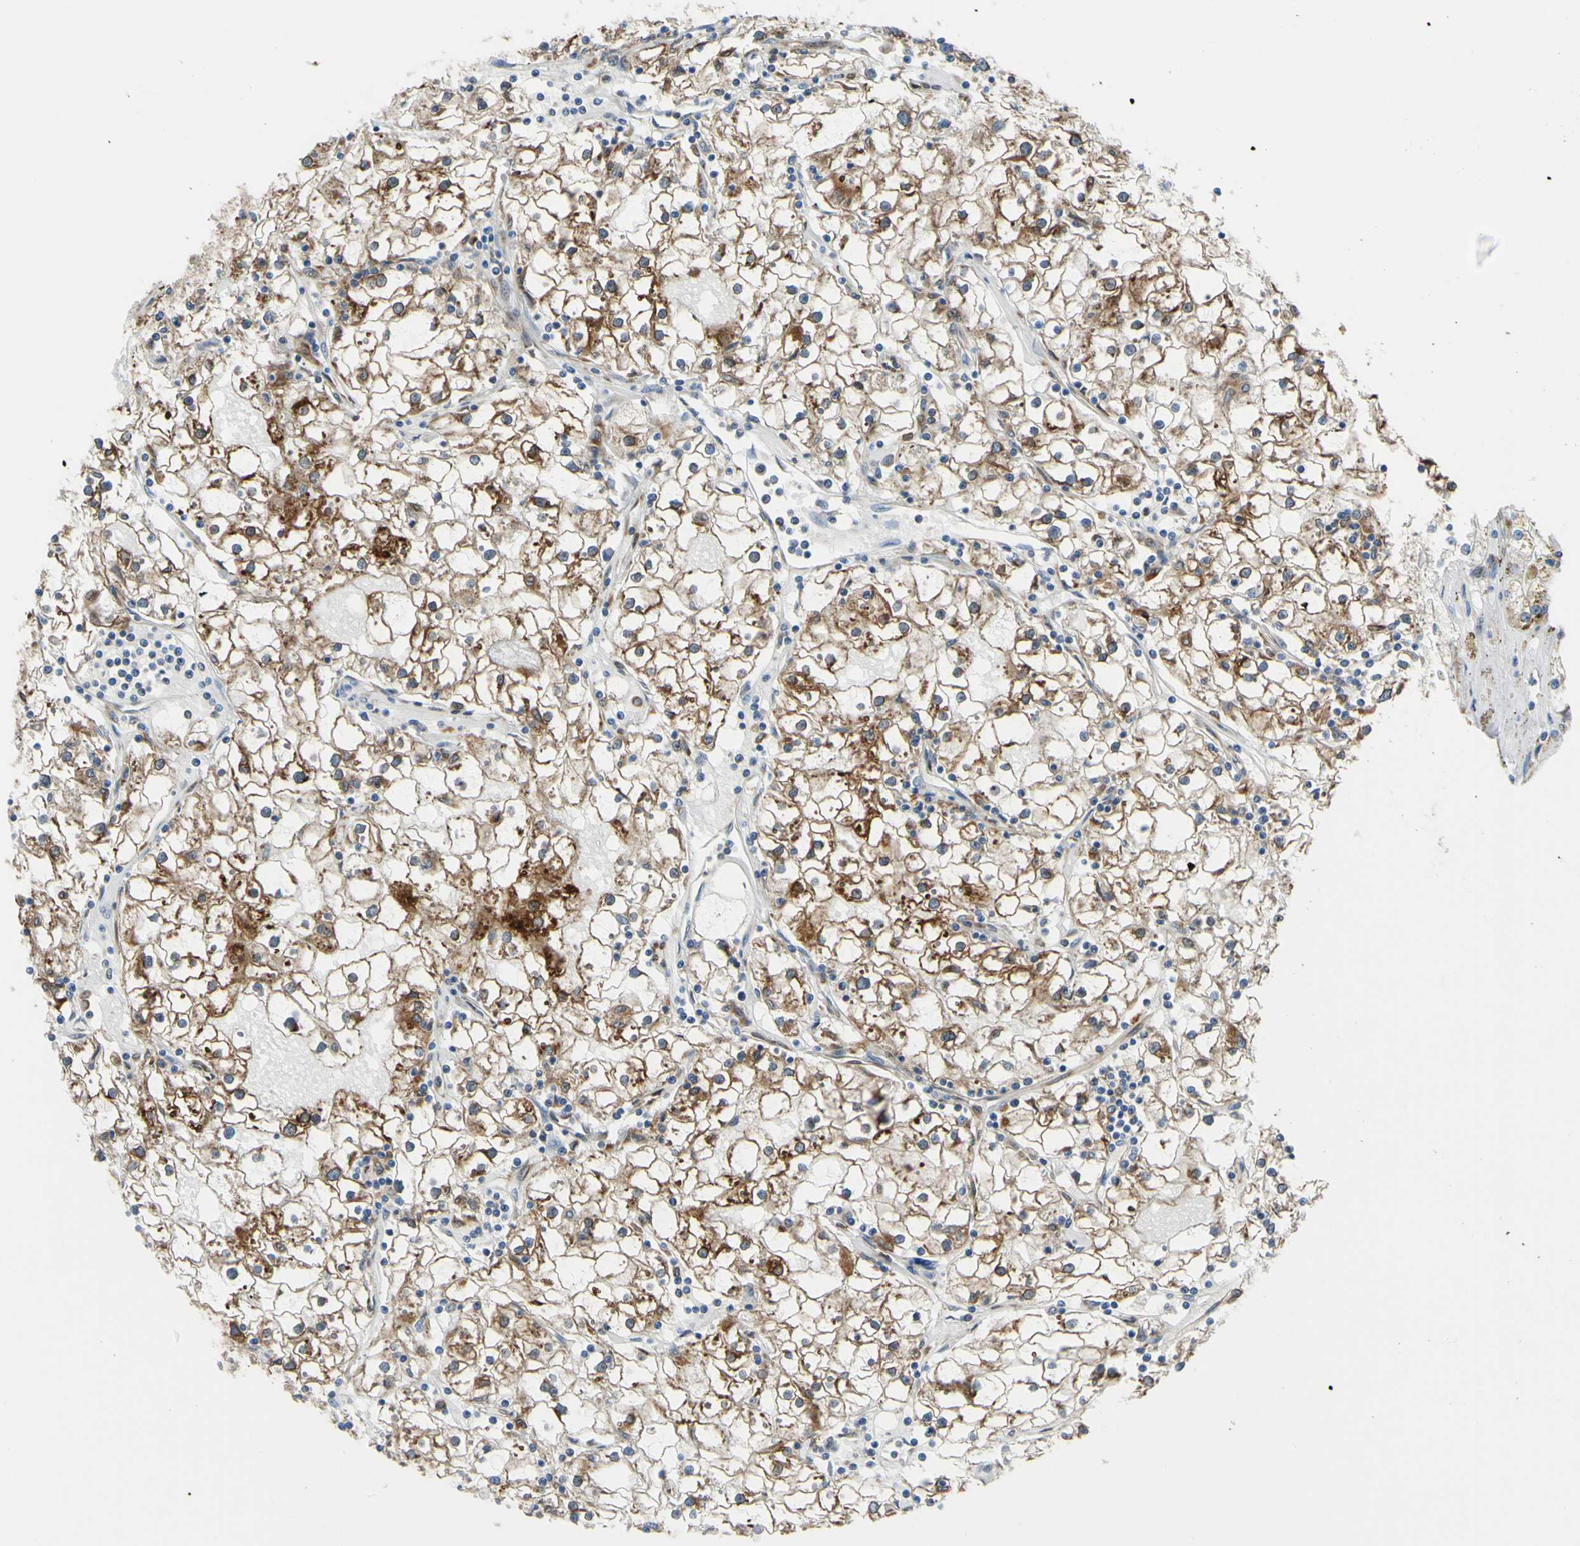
{"staining": {"intensity": "moderate", "quantity": ">75%", "location": "cytoplasmic/membranous"}, "tissue": "renal cancer", "cell_type": "Tumor cells", "image_type": "cancer", "snomed": [{"axis": "morphology", "description": "Adenocarcinoma, NOS"}, {"axis": "topography", "description": "Kidney"}], "caption": "This is a histology image of immunohistochemistry staining of renal cancer, which shows moderate expression in the cytoplasmic/membranous of tumor cells.", "gene": "MGST2", "patient": {"sex": "male", "age": 56}}